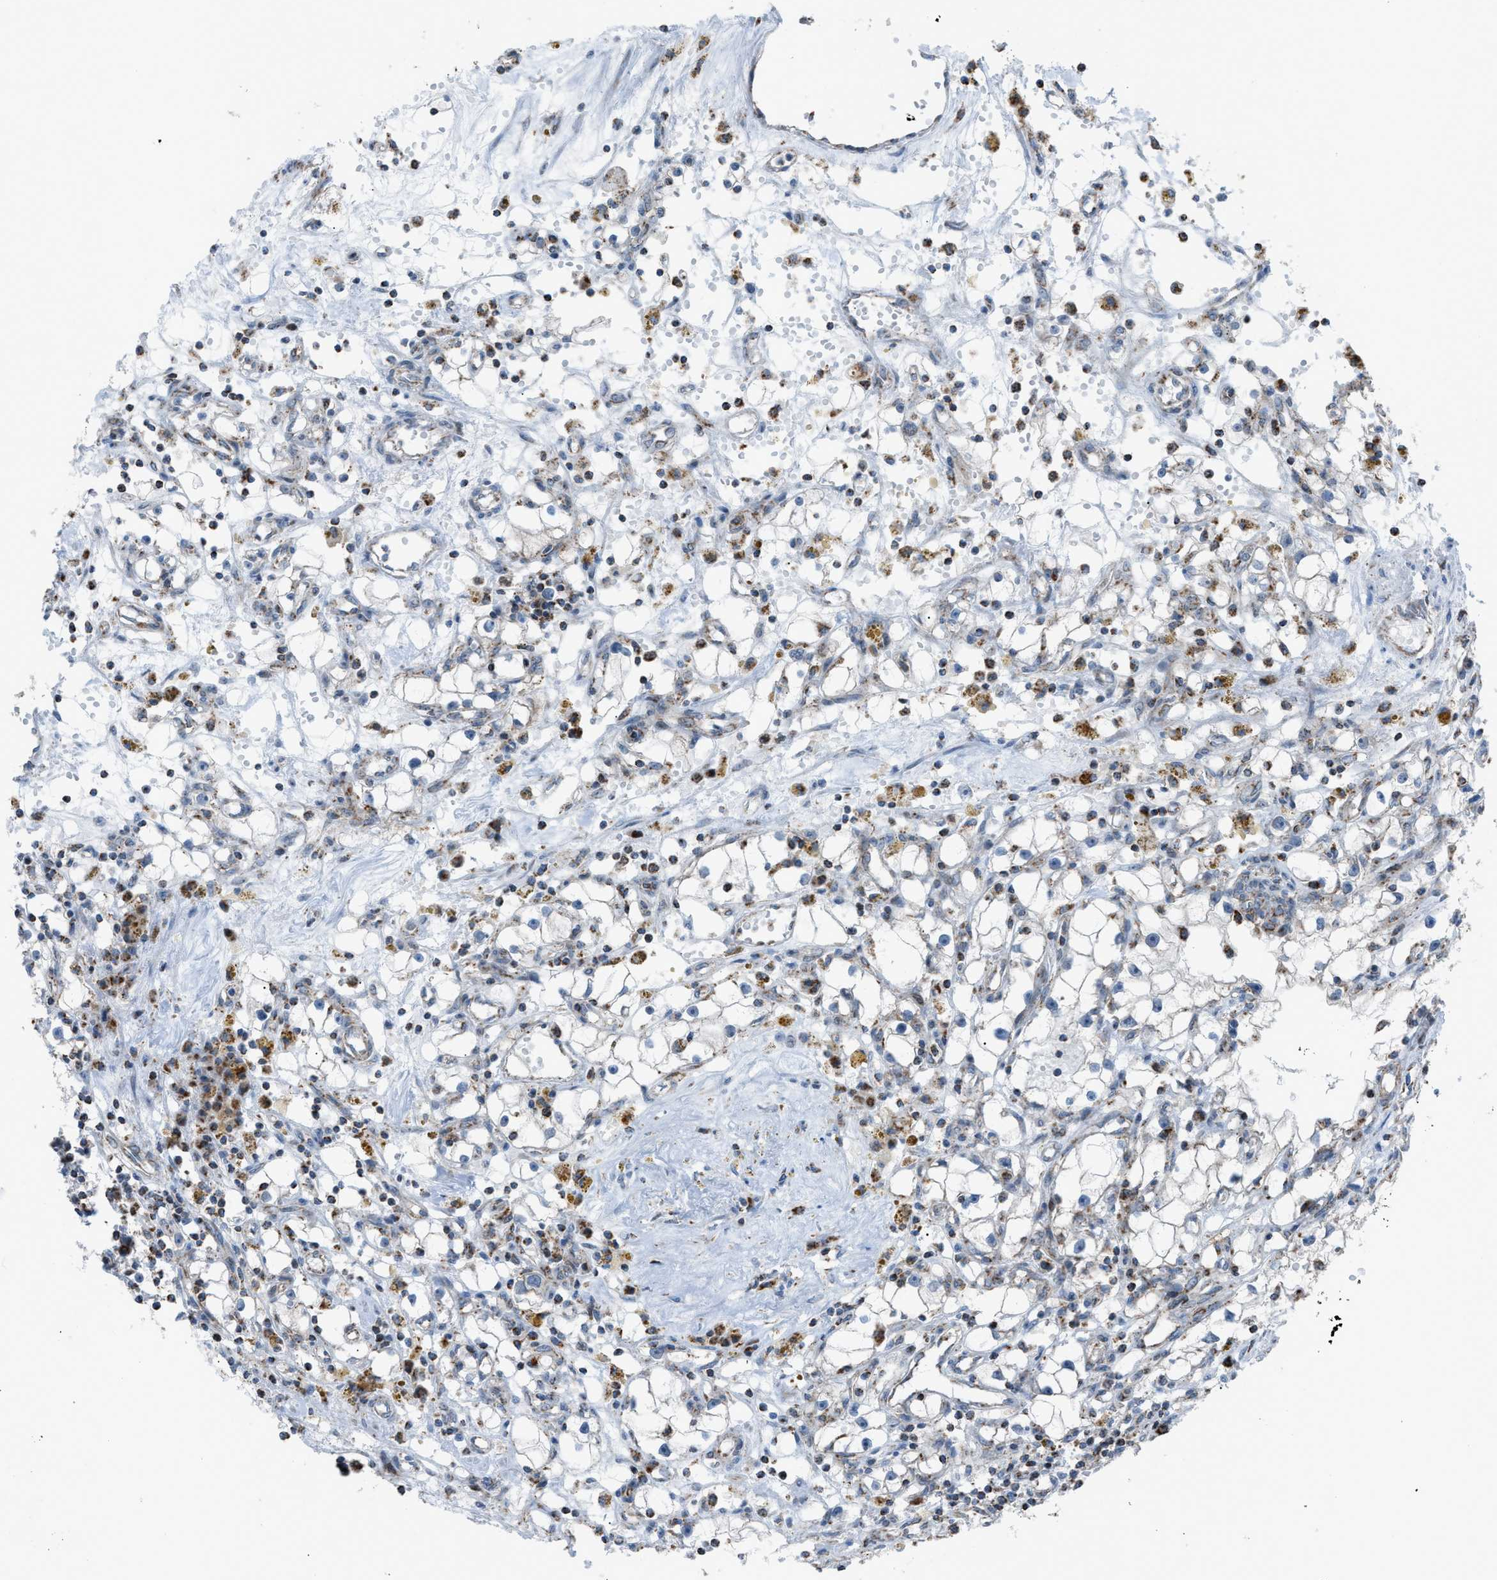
{"staining": {"intensity": "negative", "quantity": "none", "location": "none"}, "tissue": "renal cancer", "cell_type": "Tumor cells", "image_type": "cancer", "snomed": [{"axis": "morphology", "description": "Adenocarcinoma, NOS"}, {"axis": "topography", "description": "Kidney"}], "caption": "This is a micrograph of IHC staining of renal cancer, which shows no staining in tumor cells. (Brightfield microscopy of DAB IHC at high magnification).", "gene": "SRM", "patient": {"sex": "male", "age": 56}}